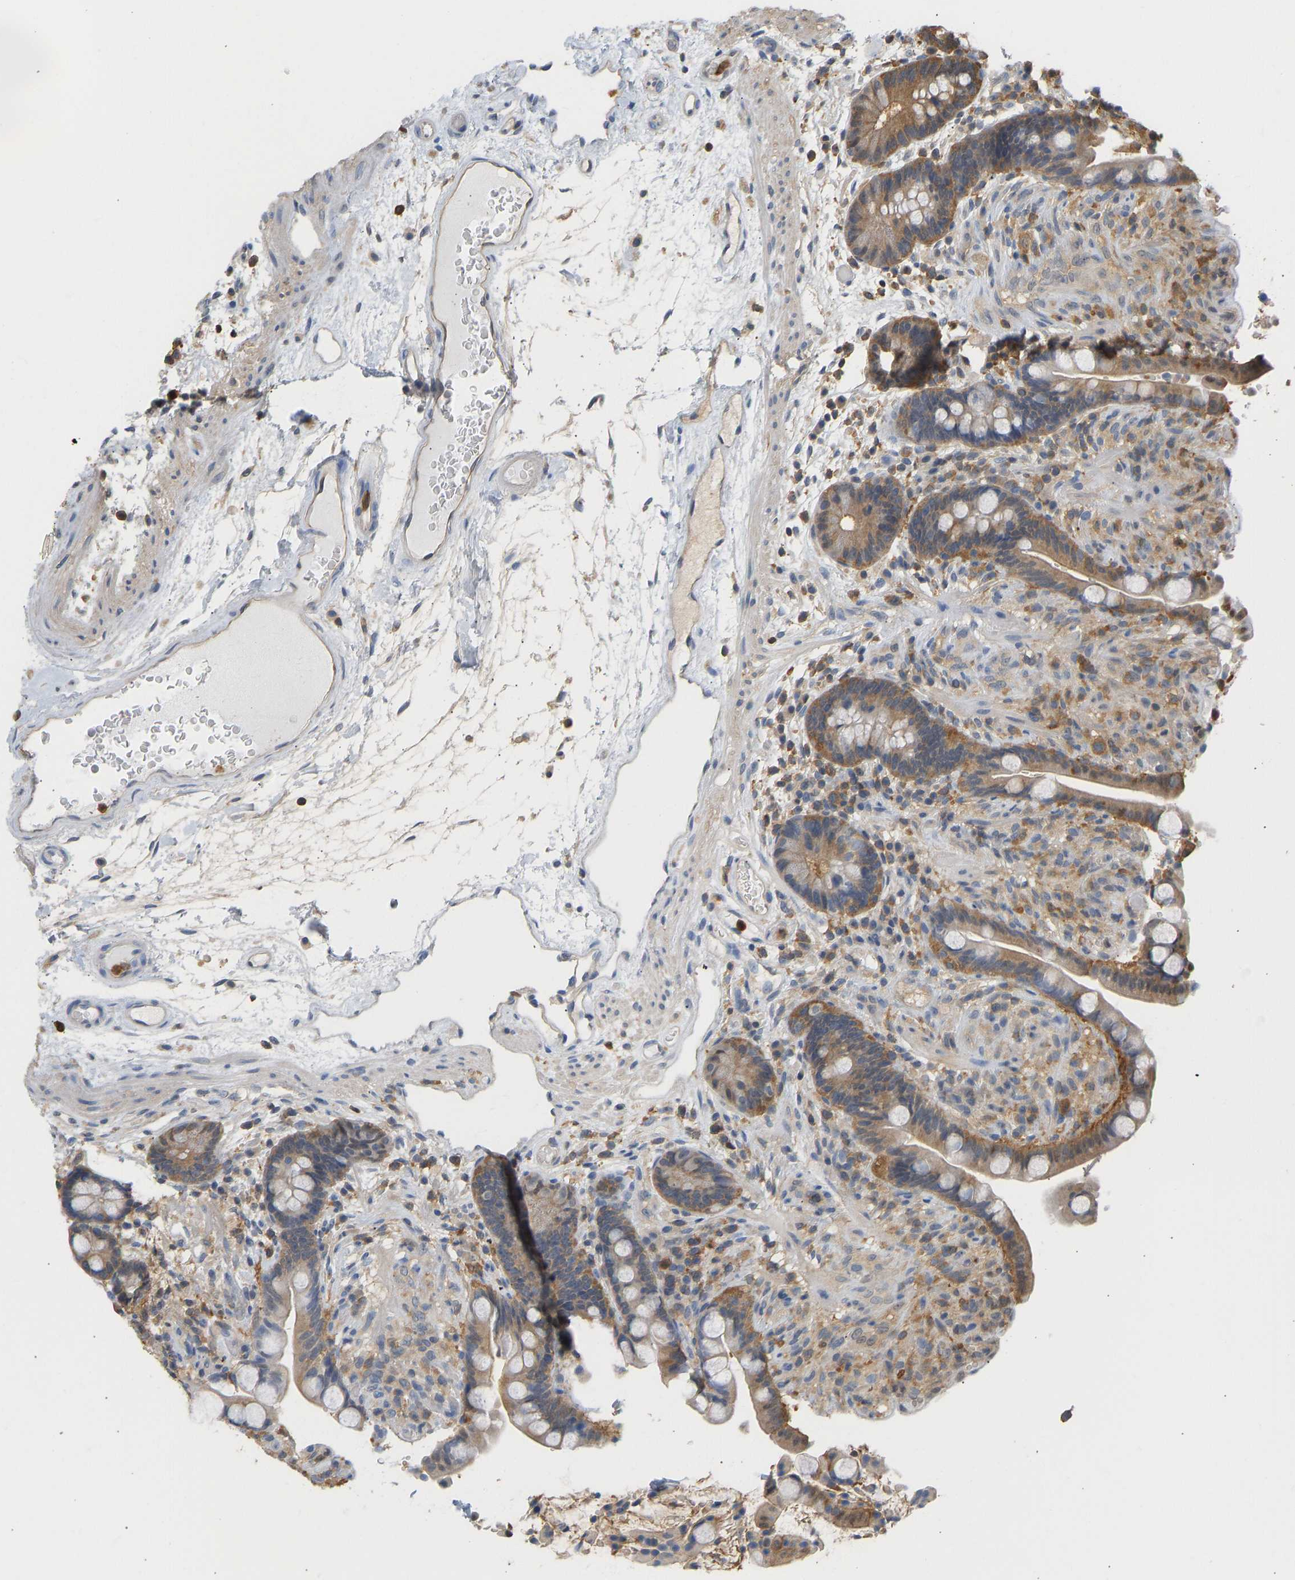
{"staining": {"intensity": "weak", "quantity": ">75%", "location": "cytoplasmic/membranous"}, "tissue": "colon", "cell_type": "Endothelial cells", "image_type": "normal", "snomed": [{"axis": "morphology", "description": "Normal tissue, NOS"}, {"axis": "topography", "description": "Colon"}], "caption": "DAB (3,3'-diaminobenzidine) immunohistochemical staining of benign colon exhibits weak cytoplasmic/membranous protein positivity in approximately >75% of endothelial cells.", "gene": "ENO1", "patient": {"sex": "male", "age": 73}}